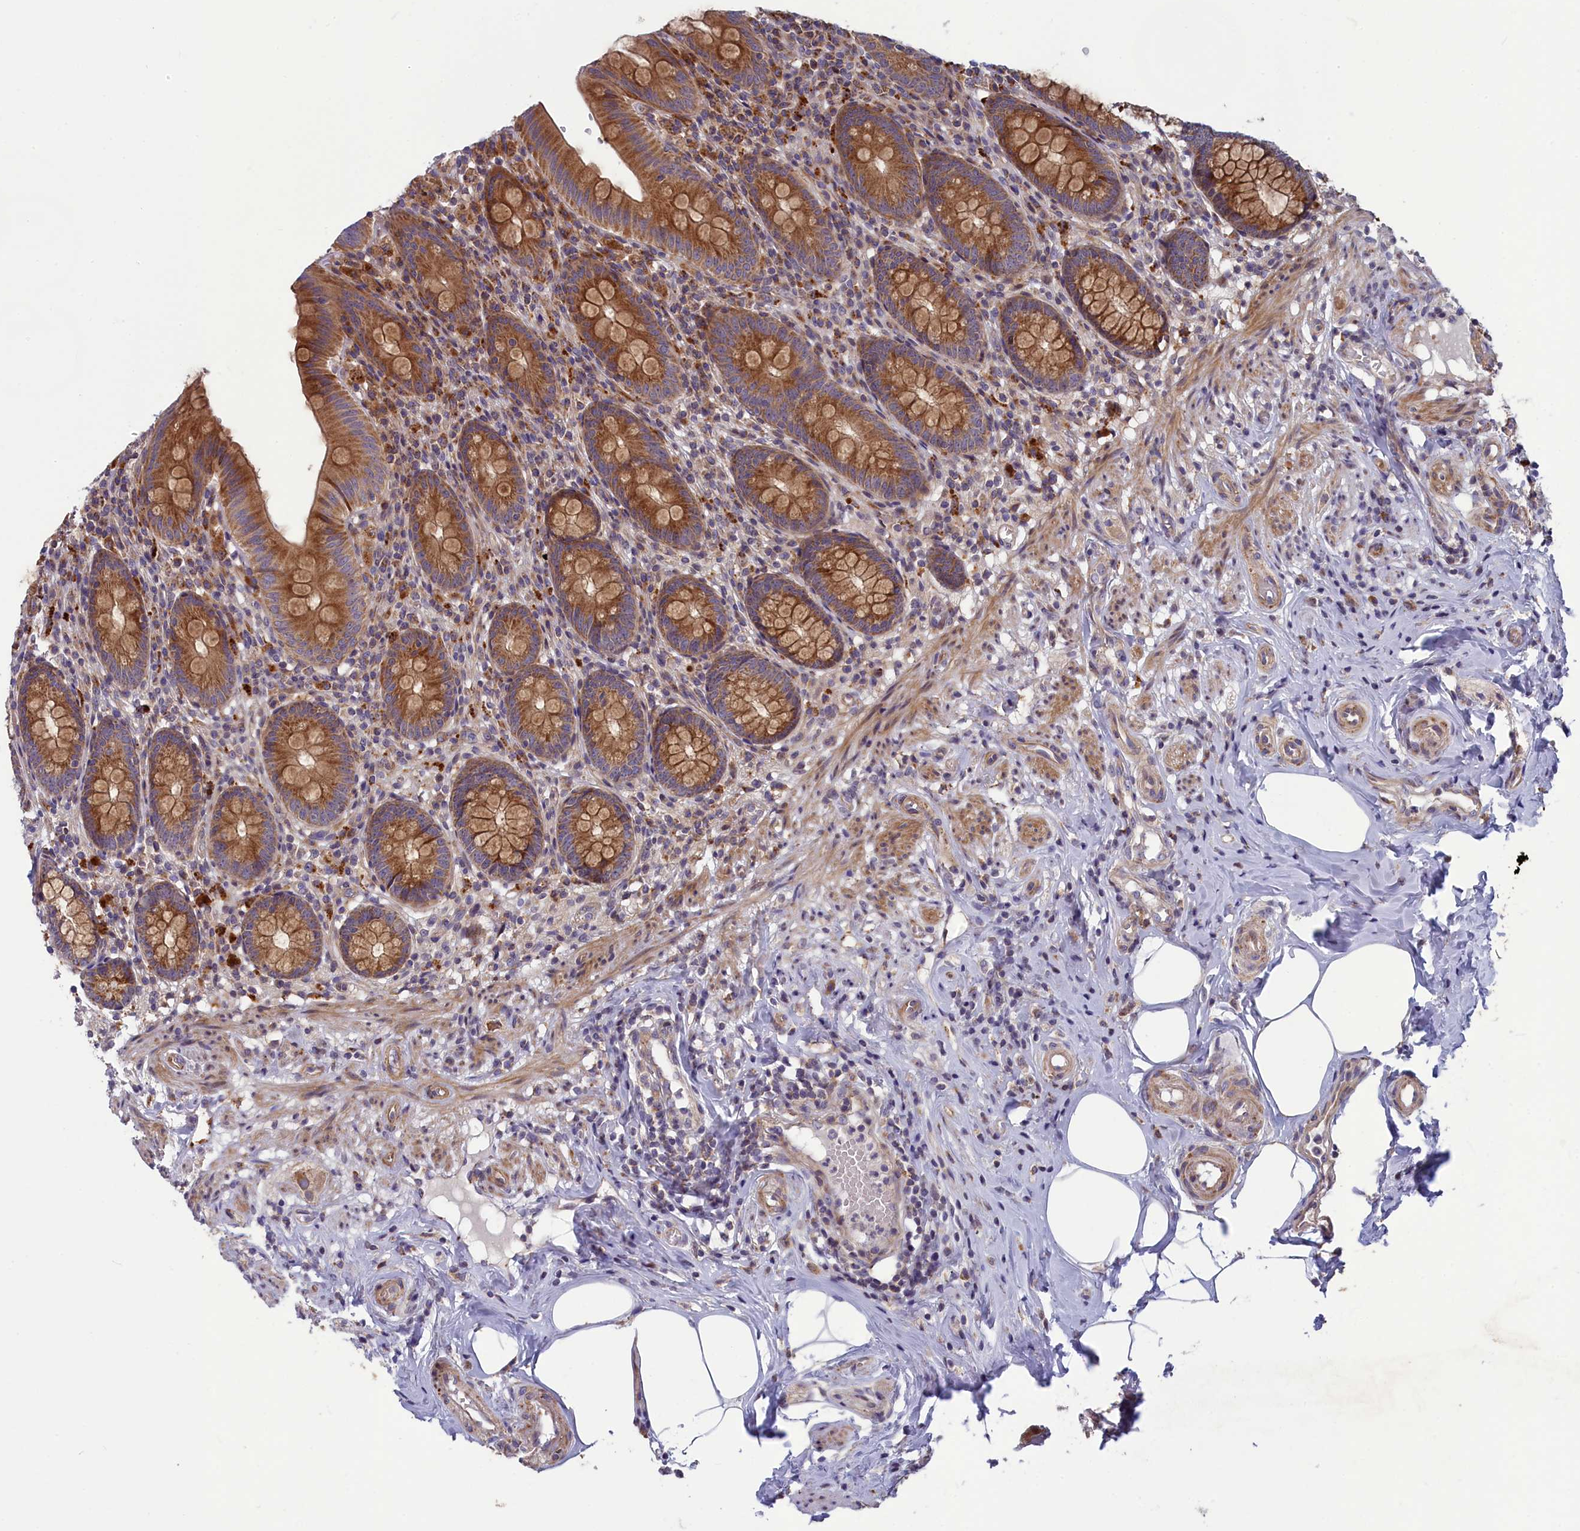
{"staining": {"intensity": "moderate", "quantity": ">75%", "location": "cytoplasmic/membranous"}, "tissue": "appendix", "cell_type": "Glandular cells", "image_type": "normal", "snomed": [{"axis": "morphology", "description": "Normal tissue, NOS"}, {"axis": "topography", "description": "Appendix"}], "caption": "Moderate cytoplasmic/membranous protein staining is appreciated in about >75% of glandular cells in appendix. (brown staining indicates protein expression, while blue staining denotes nuclei).", "gene": "BLTP2", "patient": {"sex": "male", "age": 55}}